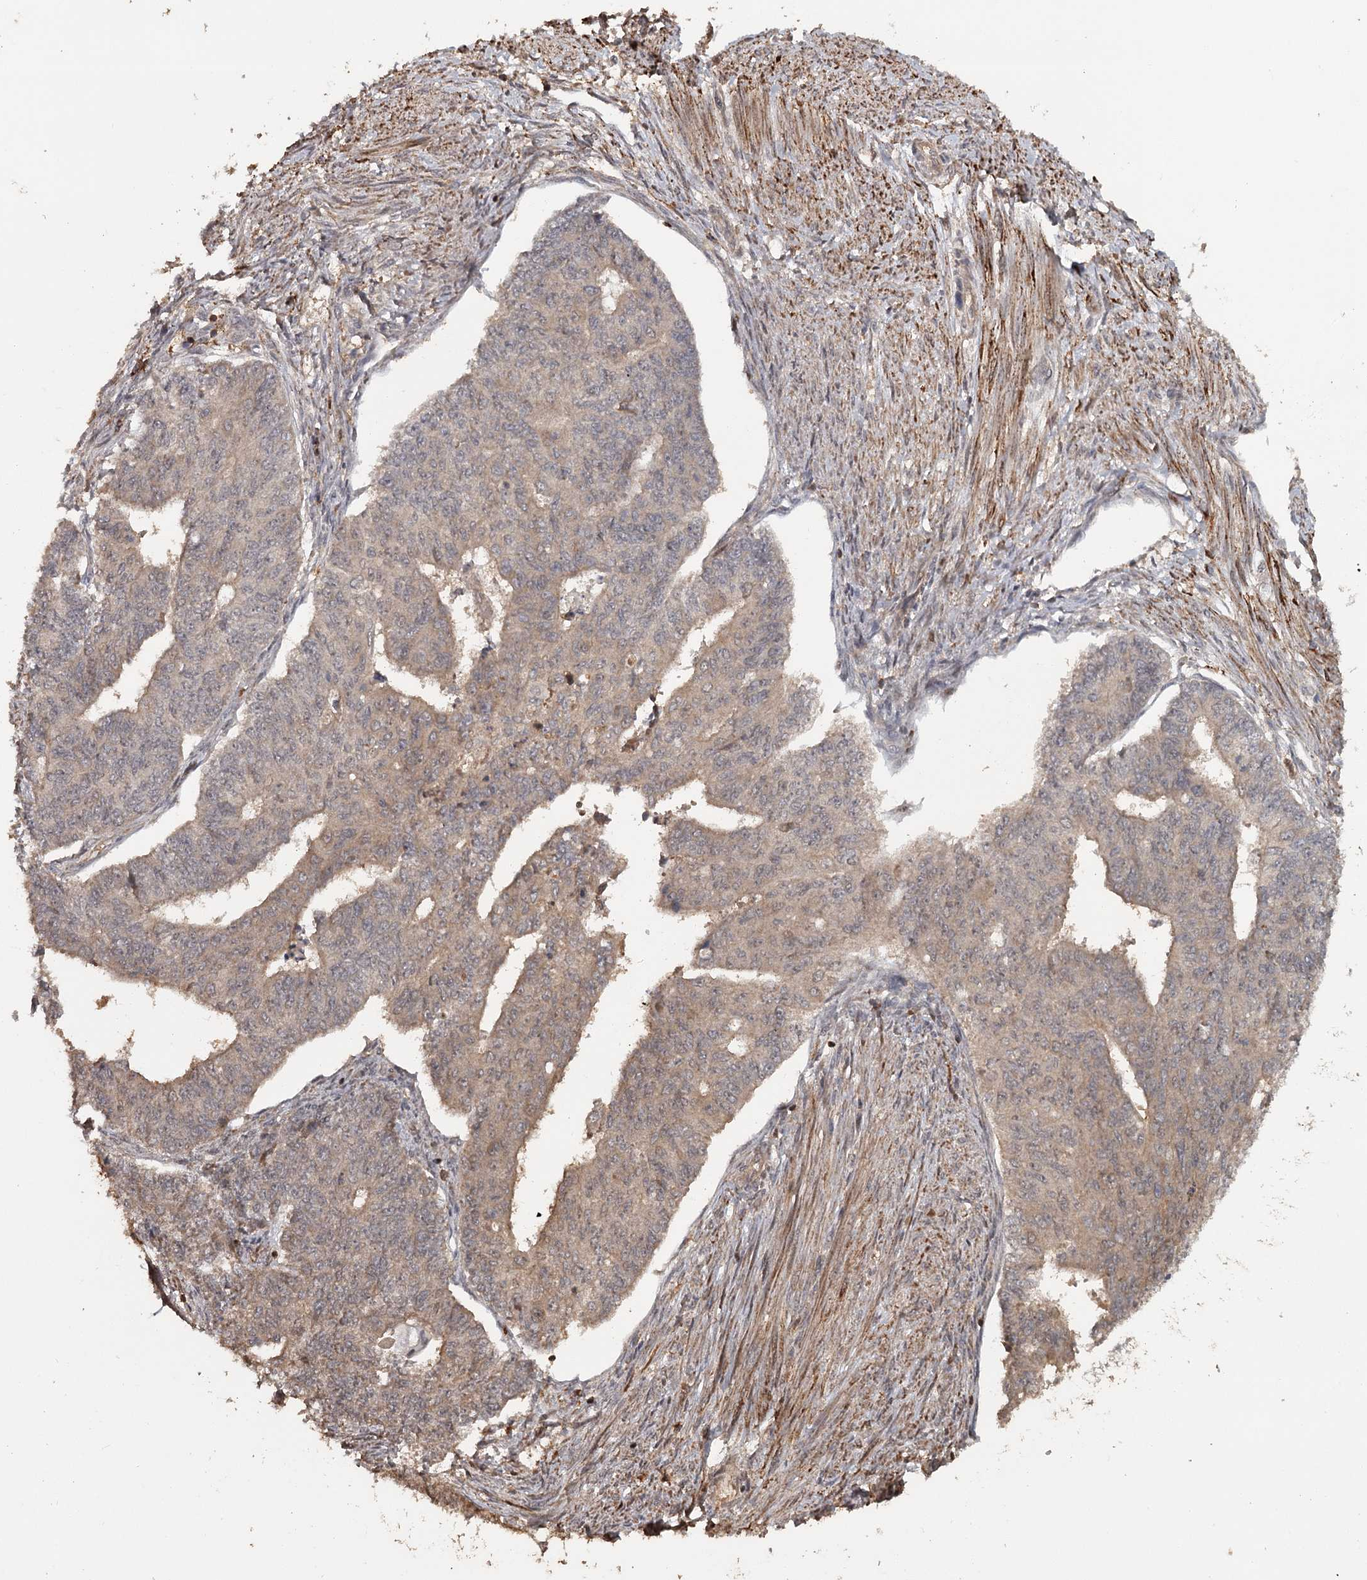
{"staining": {"intensity": "weak", "quantity": "<25%", "location": "cytoplasmic/membranous"}, "tissue": "endometrial cancer", "cell_type": "Tumor cells", "image_type": "cancer", "snomed": [{"axis": "morphology", "description": "Adenocarcinoma, NOS"}, {"axis": "topography", "description": "Endometrium"}], "caption": "IHC of adenocarcinoma (endometrial) reveals no expression in tumor cells. The staining was performed using DAB to visualize the protein expression in brown, while the nuclei were stained in blue with hematoxylin (Magnification: 20x).", "gene": "FAXC", "patient": {"sex": "female", "age": 32}}